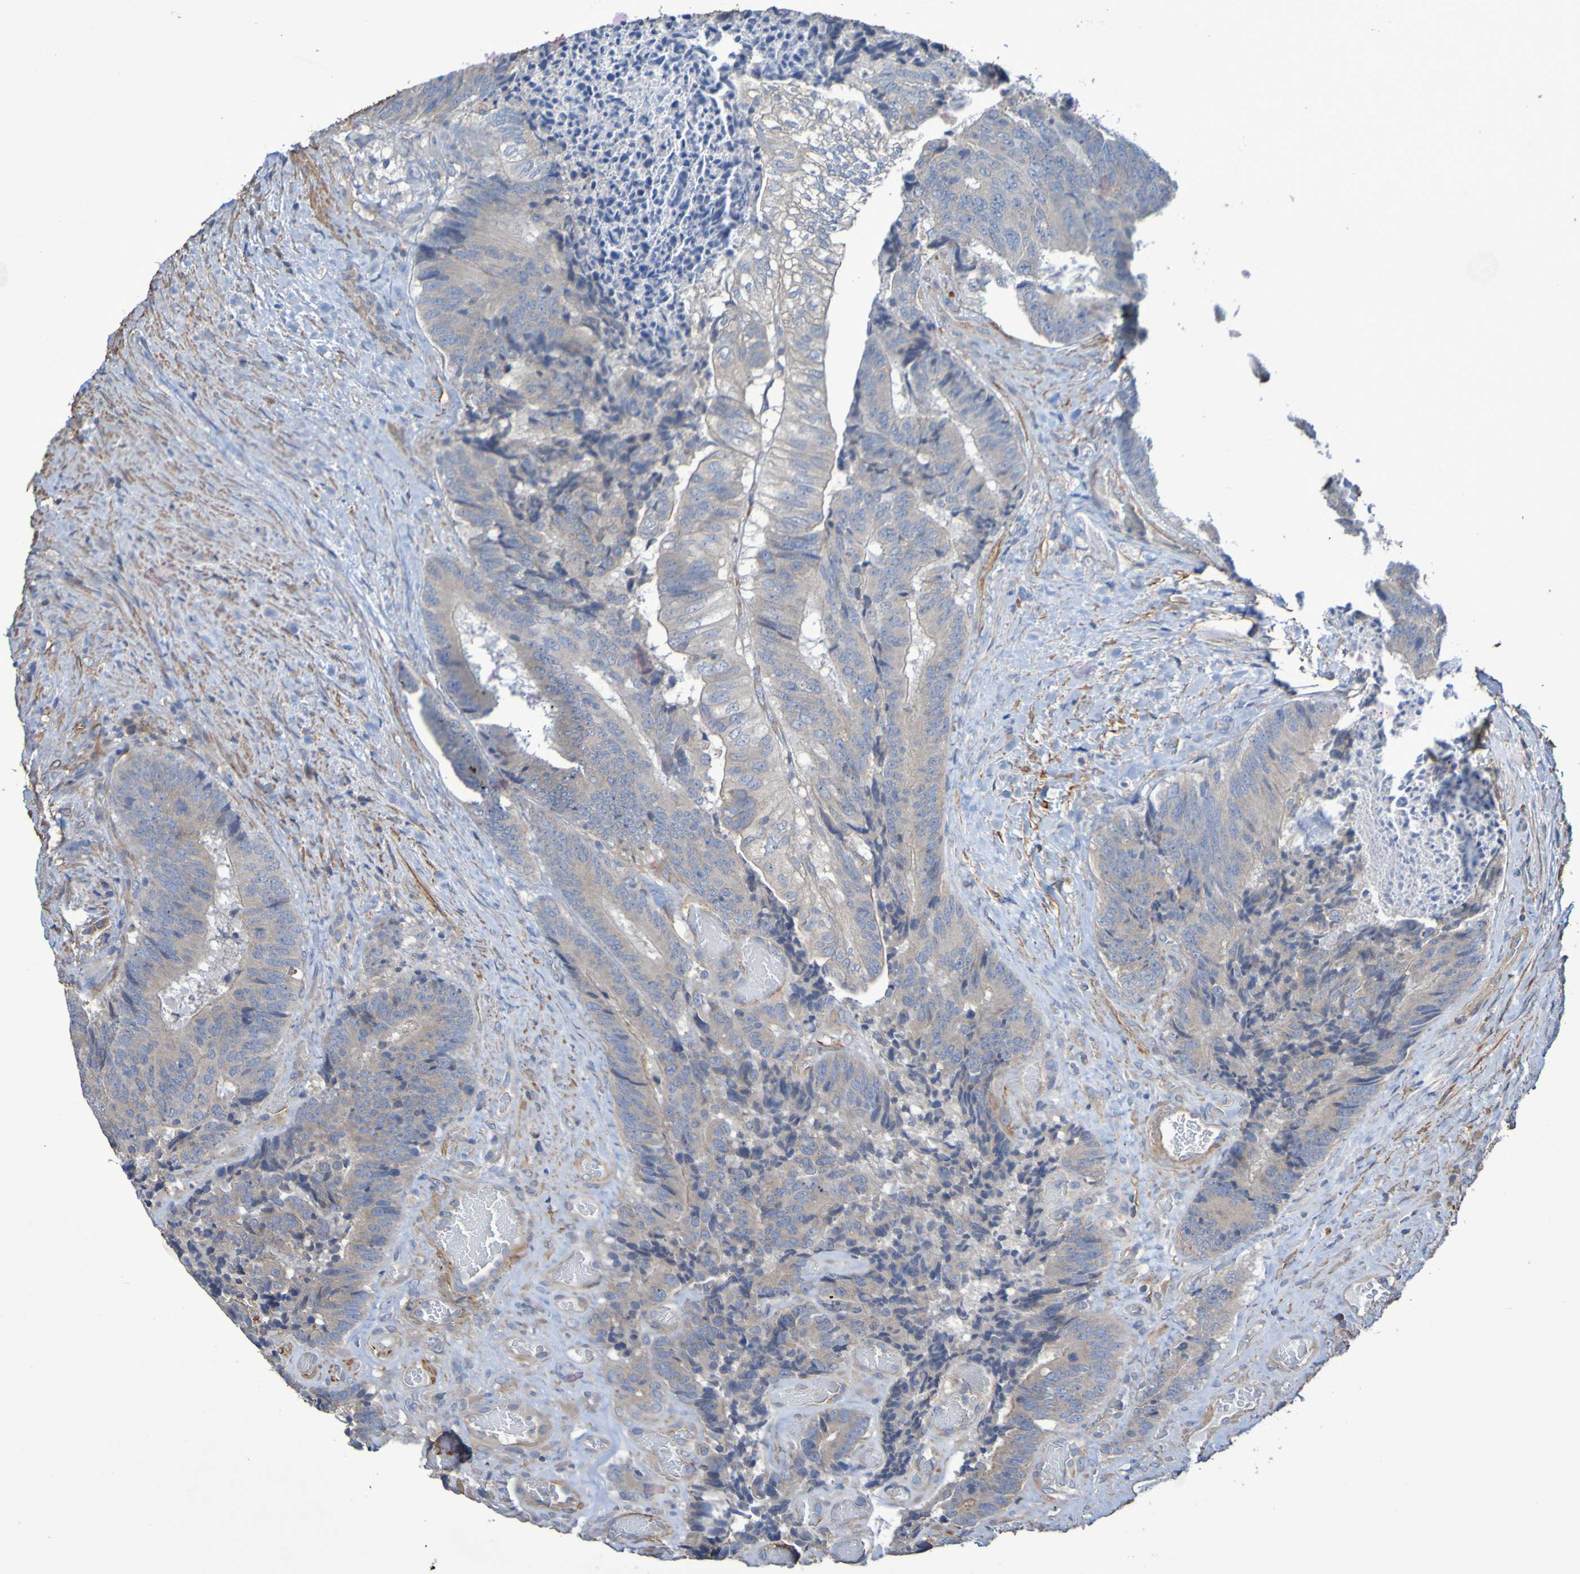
{"staining": {"intensity": "moderate", "quantity": "25%-75%", "location": "cytoplasmic/membranous"}, "tissue": "colorectal cancer", "cell_type": "Tumor cells", "image_type": "cancer", "snomed": [{"axis": "morphology", "description": "Adenocarcinoma, NOS"}, {"axis": "topography", "description": "Rectum"}], "caption": "A brown stain highlights moderate cytoplasmic/membranous positivity of a protein in human colorectal adenocarcinoma tumor cells. (IHC, brightfield microscopy, high magnification).", "gene": "SRPRB", "patient": {"sex": "male", "age": 72}}